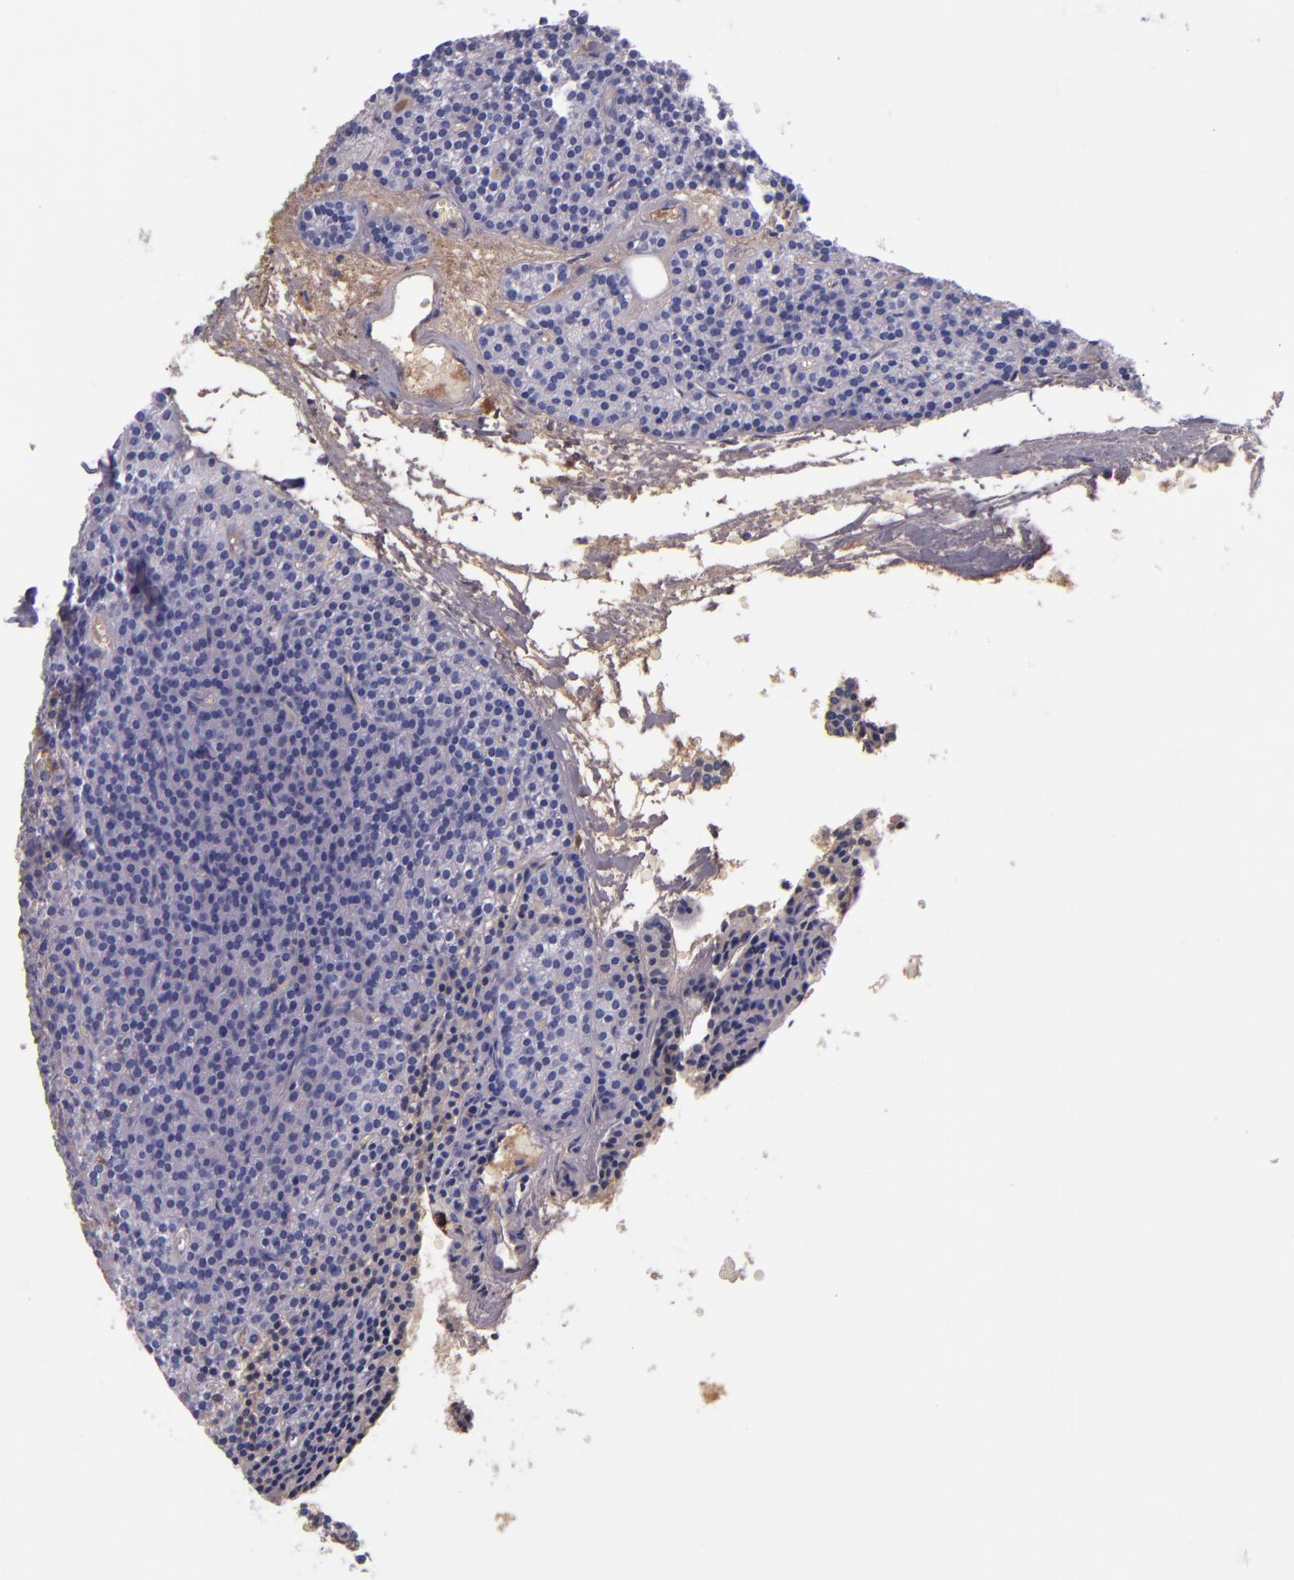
{"staining": {"intensity": "weak", "quantity": ">75%", "location": "cytoplasmic/membranous"}, "tissue": "parathyroid gland", "cell_type": "Glandular cells", "image_type": "normal", "snomed": [{"axis": "morphology", "description": "Normal tissue, NOS"}, {"axis": "topography", "description": "Parathyroid gland"}], "caption": "Human parathyroid gland stained for a protein (brown) reveals weak cytoplasmic/membranous positive expression in about >75% of glandular cells.", "gene": "KNG1", "patient": {"sex": "male", "age": 57}}